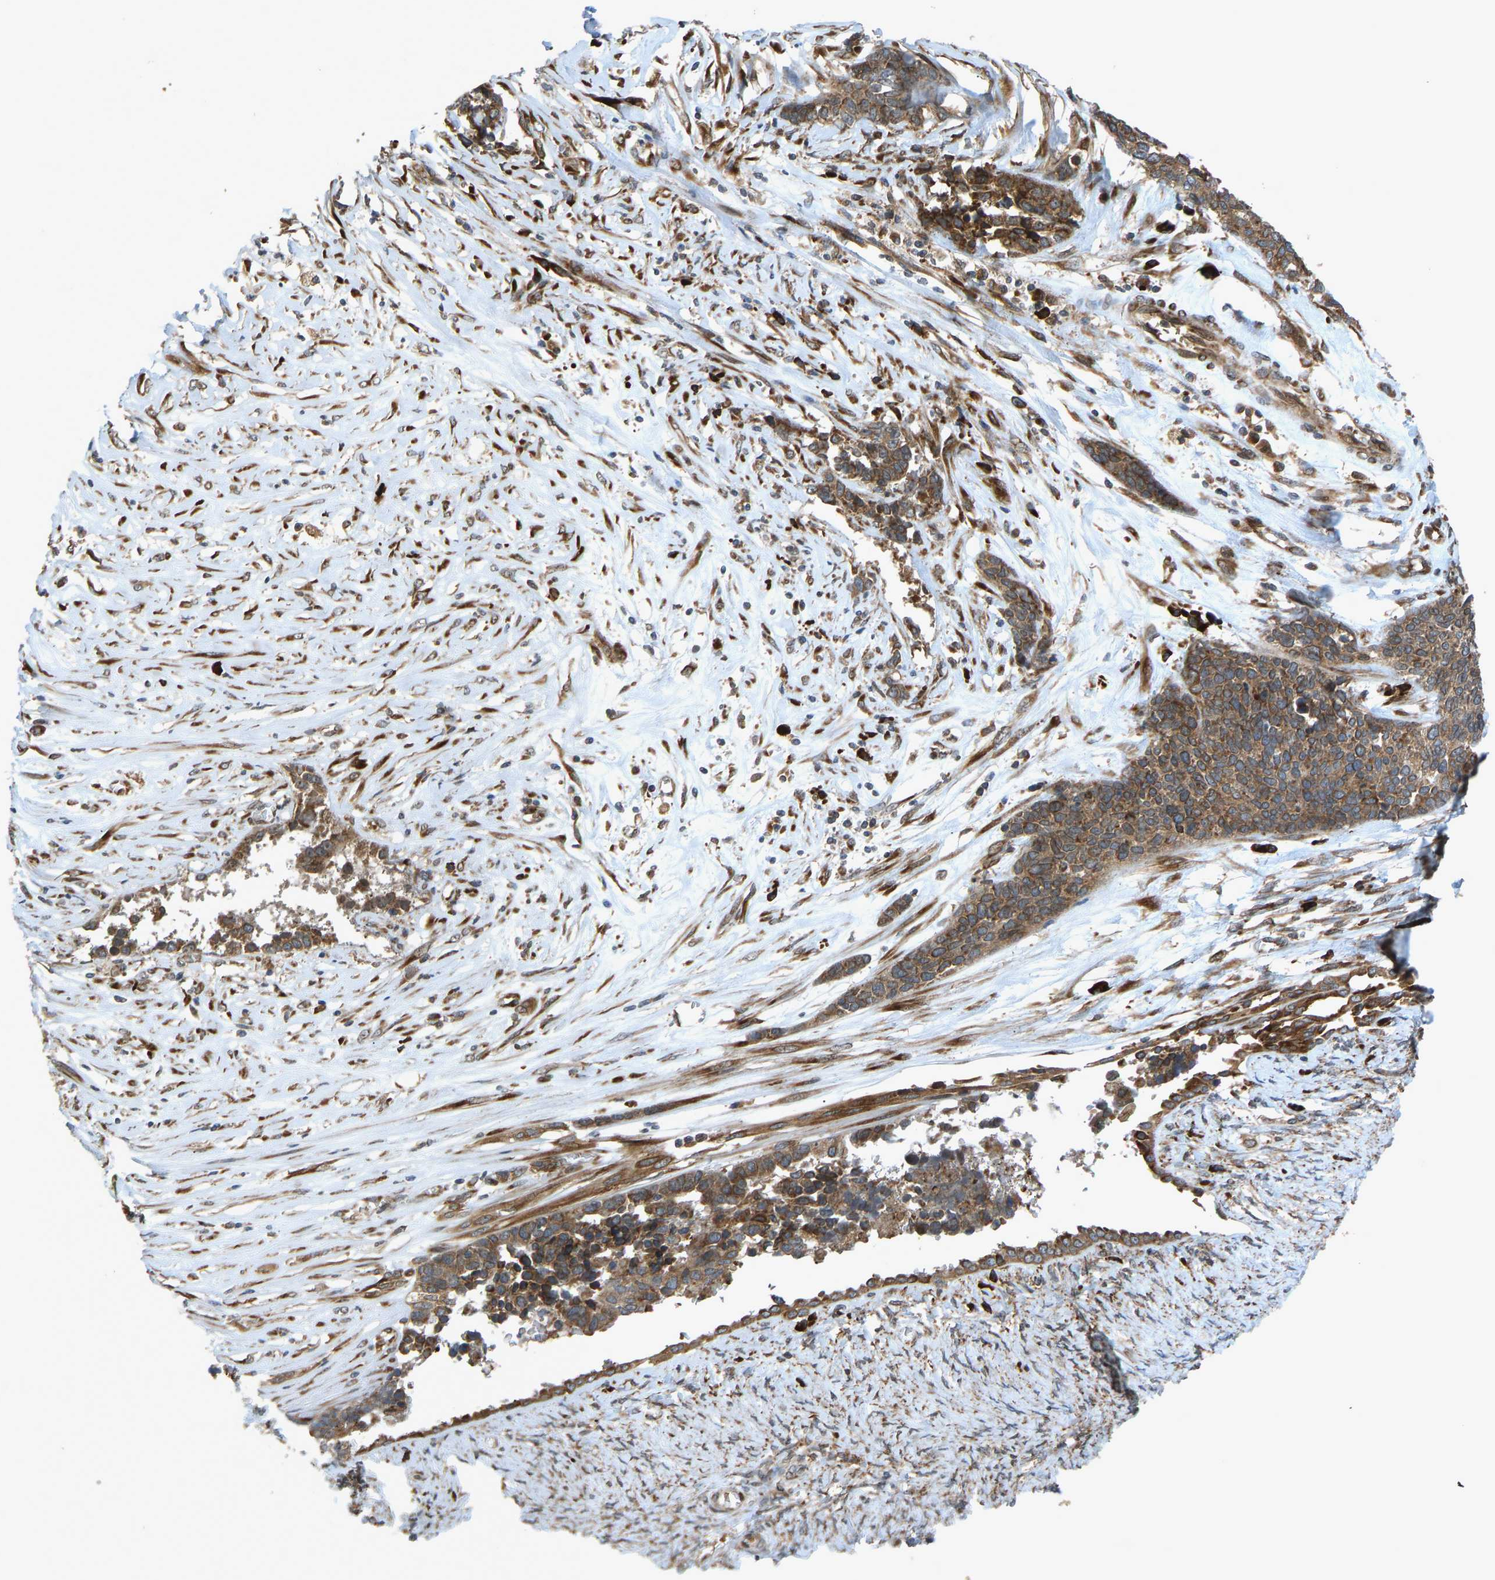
{"staining": {"intensity": "moderate", "quantity": ">75%", "location": "cytoplasmic/membranous"}, "tissue": "ovarian cancer", "cell_type": "Tumor cells", "image_type": "cancer", "snomed": [{"axis": "morphology", "description": "Cystadenocarcinoma, serous, NOS"}, {"axis": "topography", "description": "Ovary"}], "caption": "Ovarian cancer (serous cystadenocarcinoma) was stained to show a protein in brown. There is medium levels of moderate cytoplasmic/membranous staining in approximately >75% of tumor cells.", "gene": "RPN2", "patient": {"sex": "female", "age": 44}}